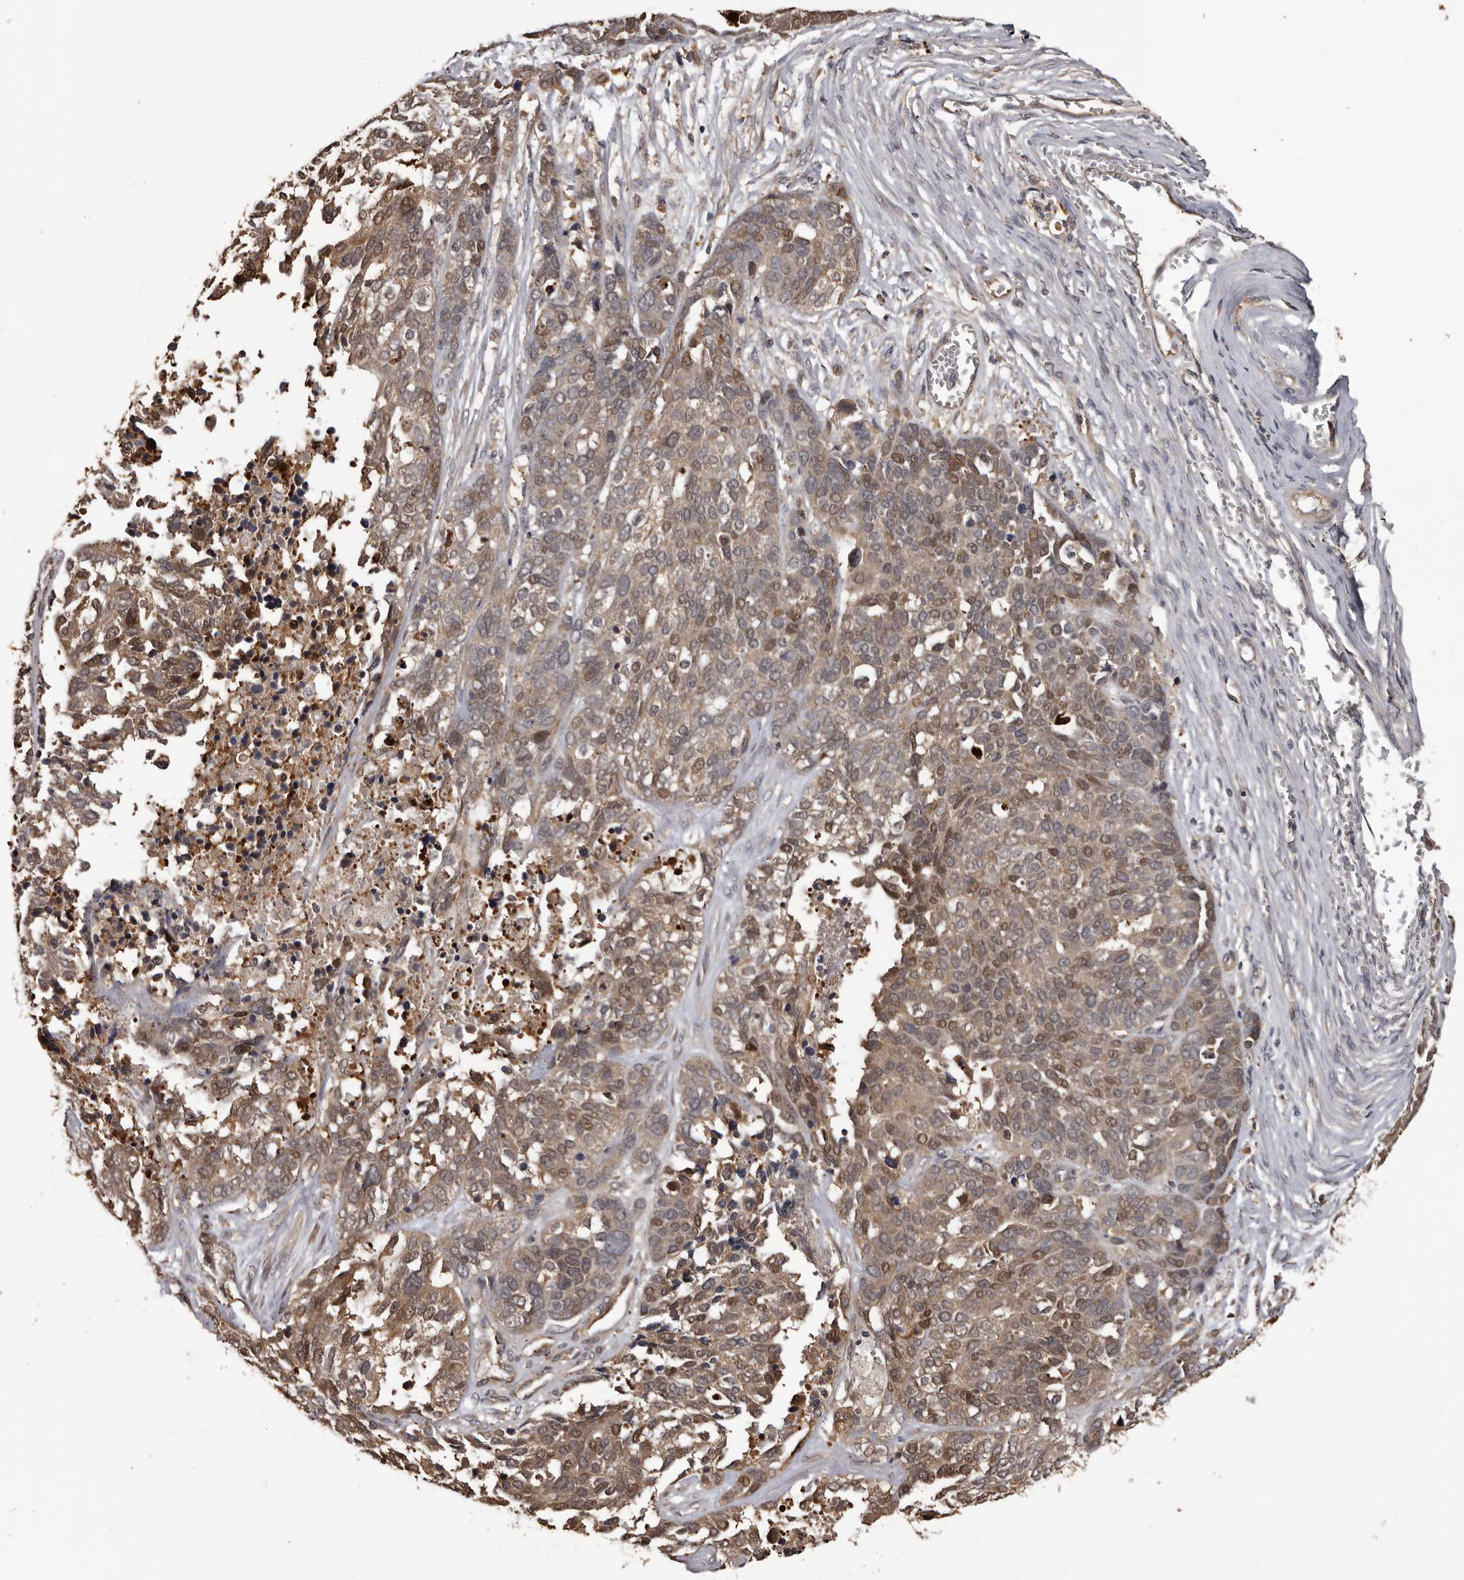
{"staining": {"intensity": "moderate", "quantity": ">75%", "location": "cytoplasmic/membranous,nuclear"}, "tissue": "ovarian cancer", "cell_type": "Tumor cells", "image_type": "cancer", "snomed": [{"axis": "morphology", "description": "Cystadenocarcinoma, serous, NOS"}, {"axis": "topography", "description": "Ovary"}], "caption": "DAB (3,3'-diaminobenzidine) immunohistochemical staining of human ovarian cancer (serous cystadenocarcinoma) displays moderate cytoplasmic/membranous and nuclear protein positivity in approximately >75% of tumor cells. Immunohistochemistry (ihc) stains the protein of interest in brown and the nuclei are stained blue.", "gene": "ADAMTS2", "patient": {"sex": "female", "age": 44}}